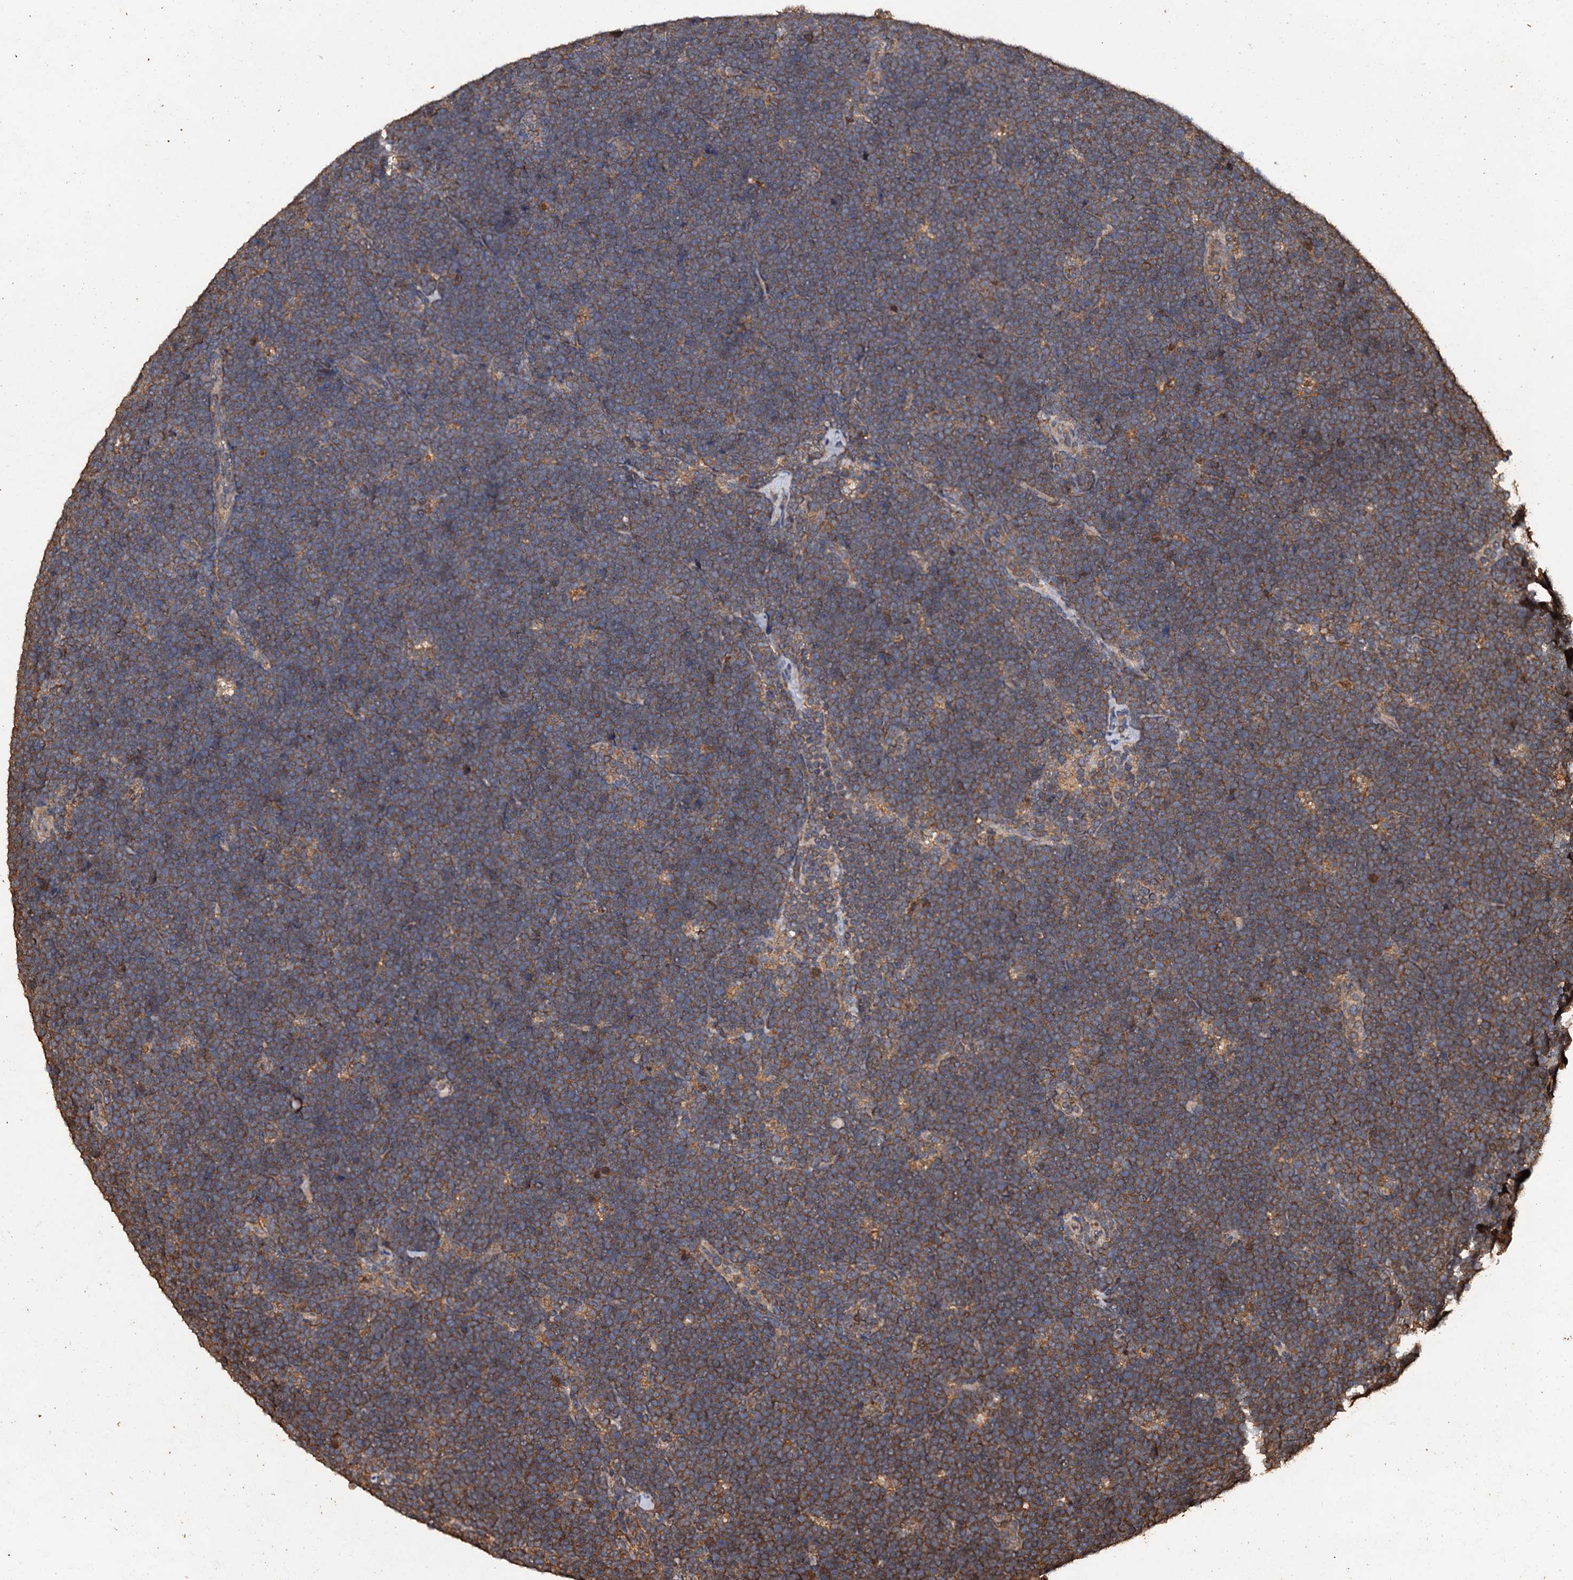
{"staining": {"intensity": "moderate", "quantity": ">75%", "location": "cytoplasmic/membranous"}, "tissue": "lymphoma", "cell_type": "Tumor cells", "image_type": "cancer", "snomed": [{"axis": "morphology", "description": "Malignant lymphoma, non-Hodgkin's type, High grade"}, {"axis": "topography", "description": "Lymph node"}], "caption": "About >75% of tumor cells in human high-grade malignant lymphoma, non-Hodgkin's type display moderate cytoplasmic/membranous protein expression as visualized by brown immunohistochemical staining.", "gene": "PSMD9", "patient": {"sex": "male", "age": 13}}